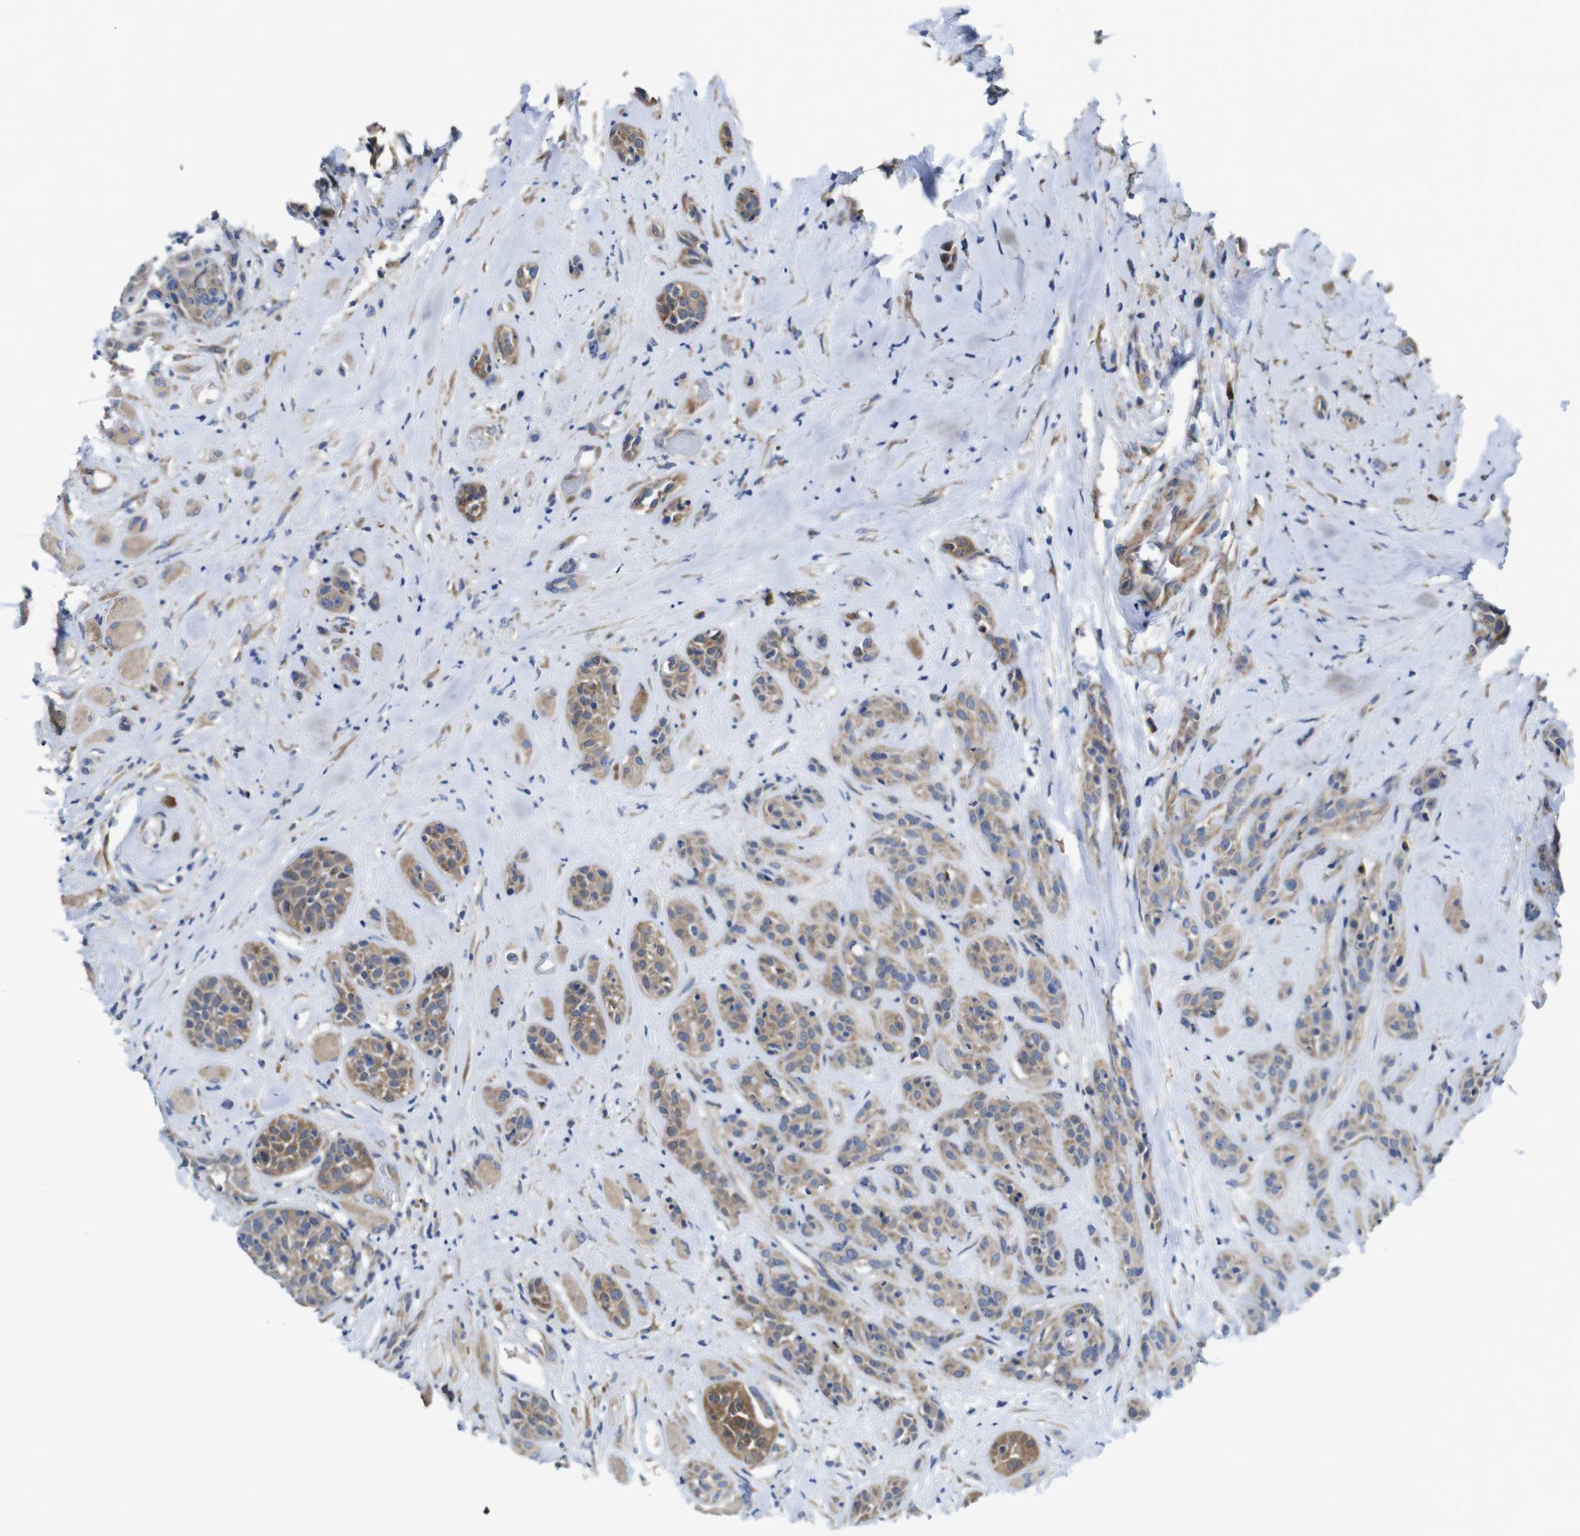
{"staining": {"intensity": "weak", "quantity": ">75%", "location": "cytoplasmic/membranous"}, "tissue": "head and neck cancer", "cell_type": "Tumor cells", "image_type": "cancer", "snomed": [{"axis": "morphology", "description": "Squamous cell carcinoma, NOS"}, {"axis": "topography", "description": "Head-Neck"}], "caption": "Immunohistochemistry micrograph of human head and neck squamous cell carcinoma stained for a protein (brown), which displays low levels of weak cytoplasmic/membranous staining in about >75% of tumor cells.", "gene": "DDRGK1", "patient": {"sex": "male", "age": 62}}